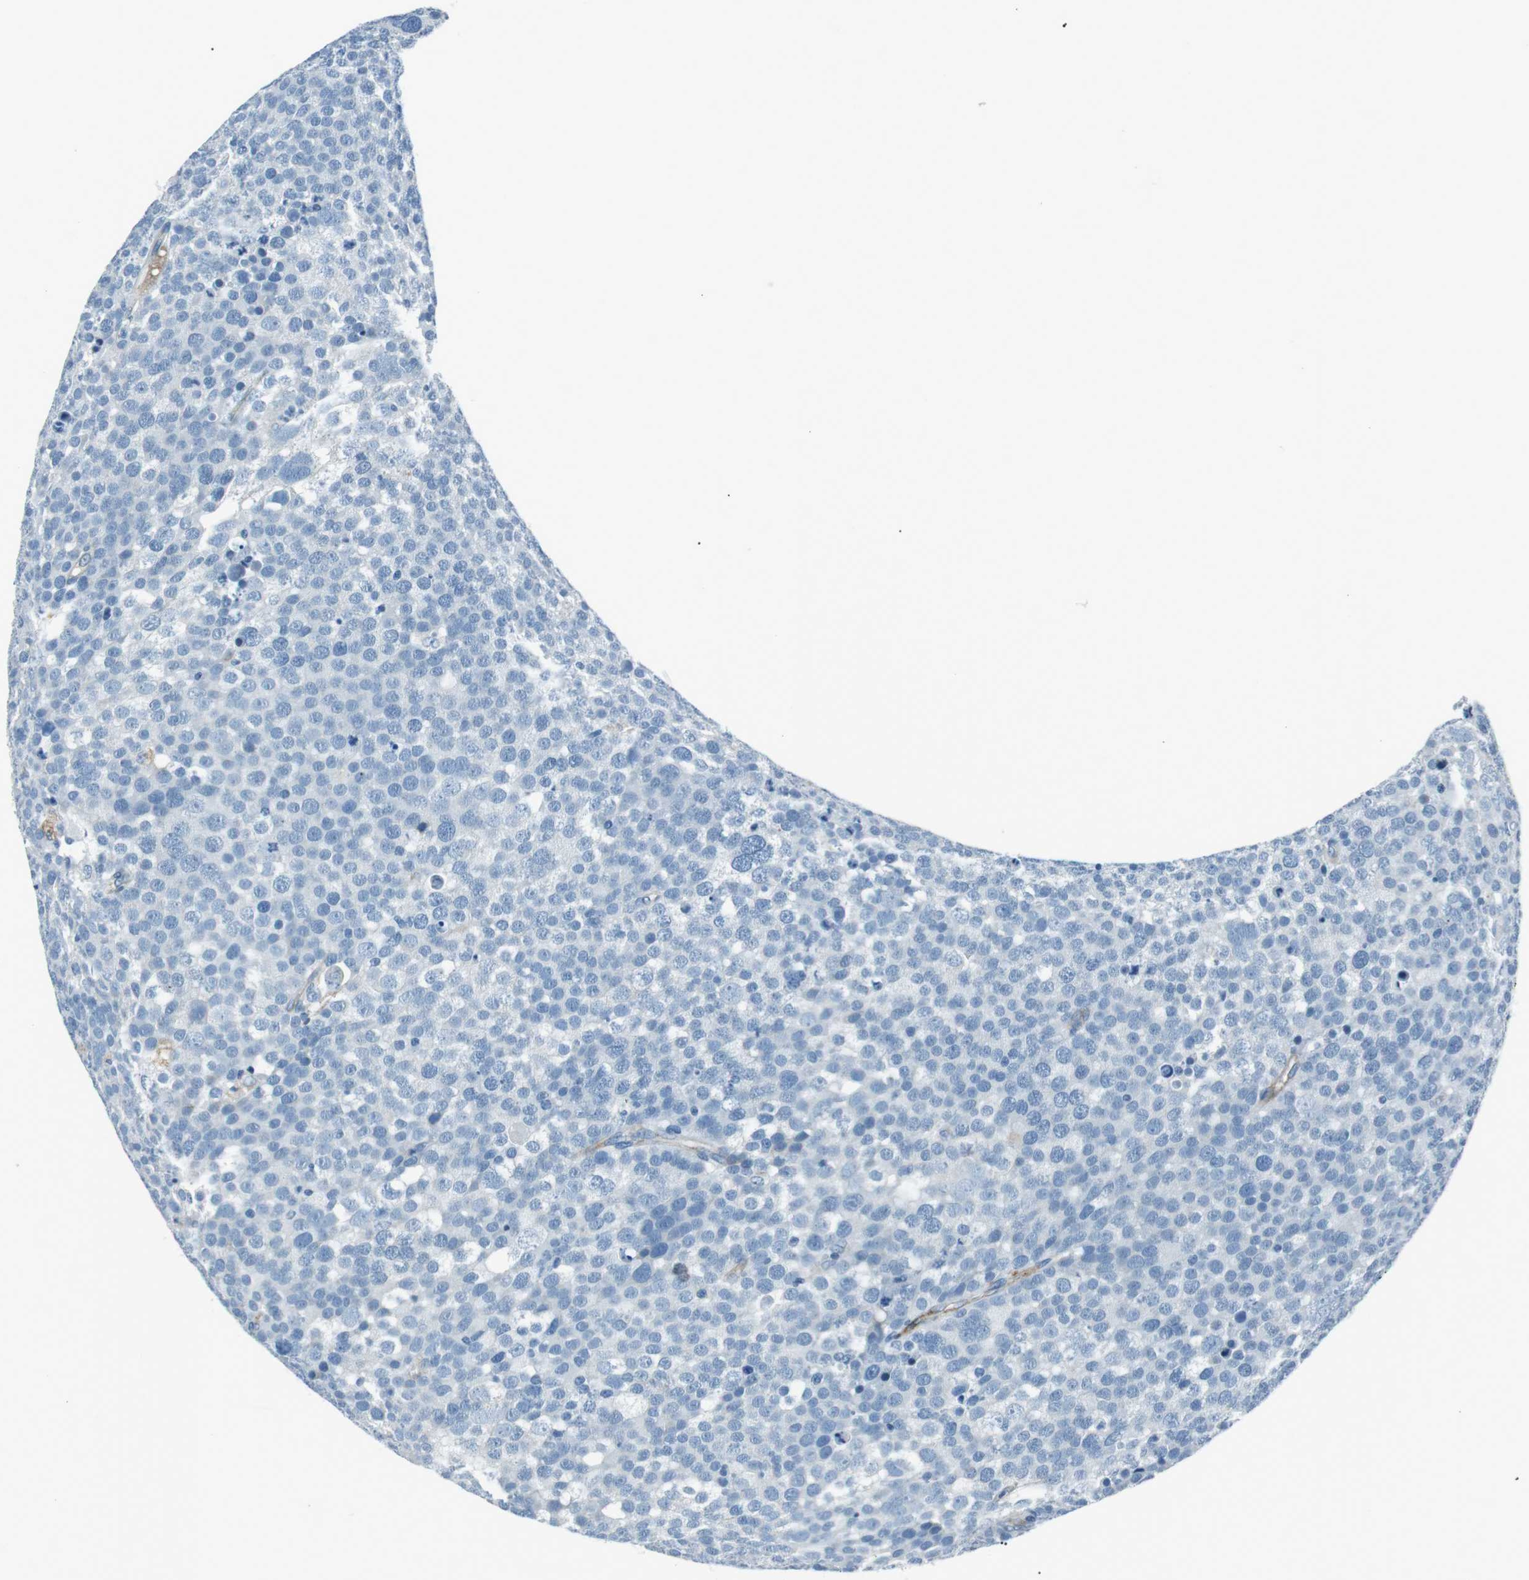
{"staining": {"intensity": "negative", "quantity": "none", "location": "none"}, "tissue": "testis cancer", "cell_type": "Tumor cells", "image_type": "cancer", "snomed": [{"axis": "morphology", "description": "Seminoma, NOS"}, {"axis": "topography", "description": "Testis"}], "caption": "Photomicrograph shows no significant protein expression in tumor cells of testis cancer.", "gene": "CSF2RA", "patient": {"sex": "male", "age": 71}}